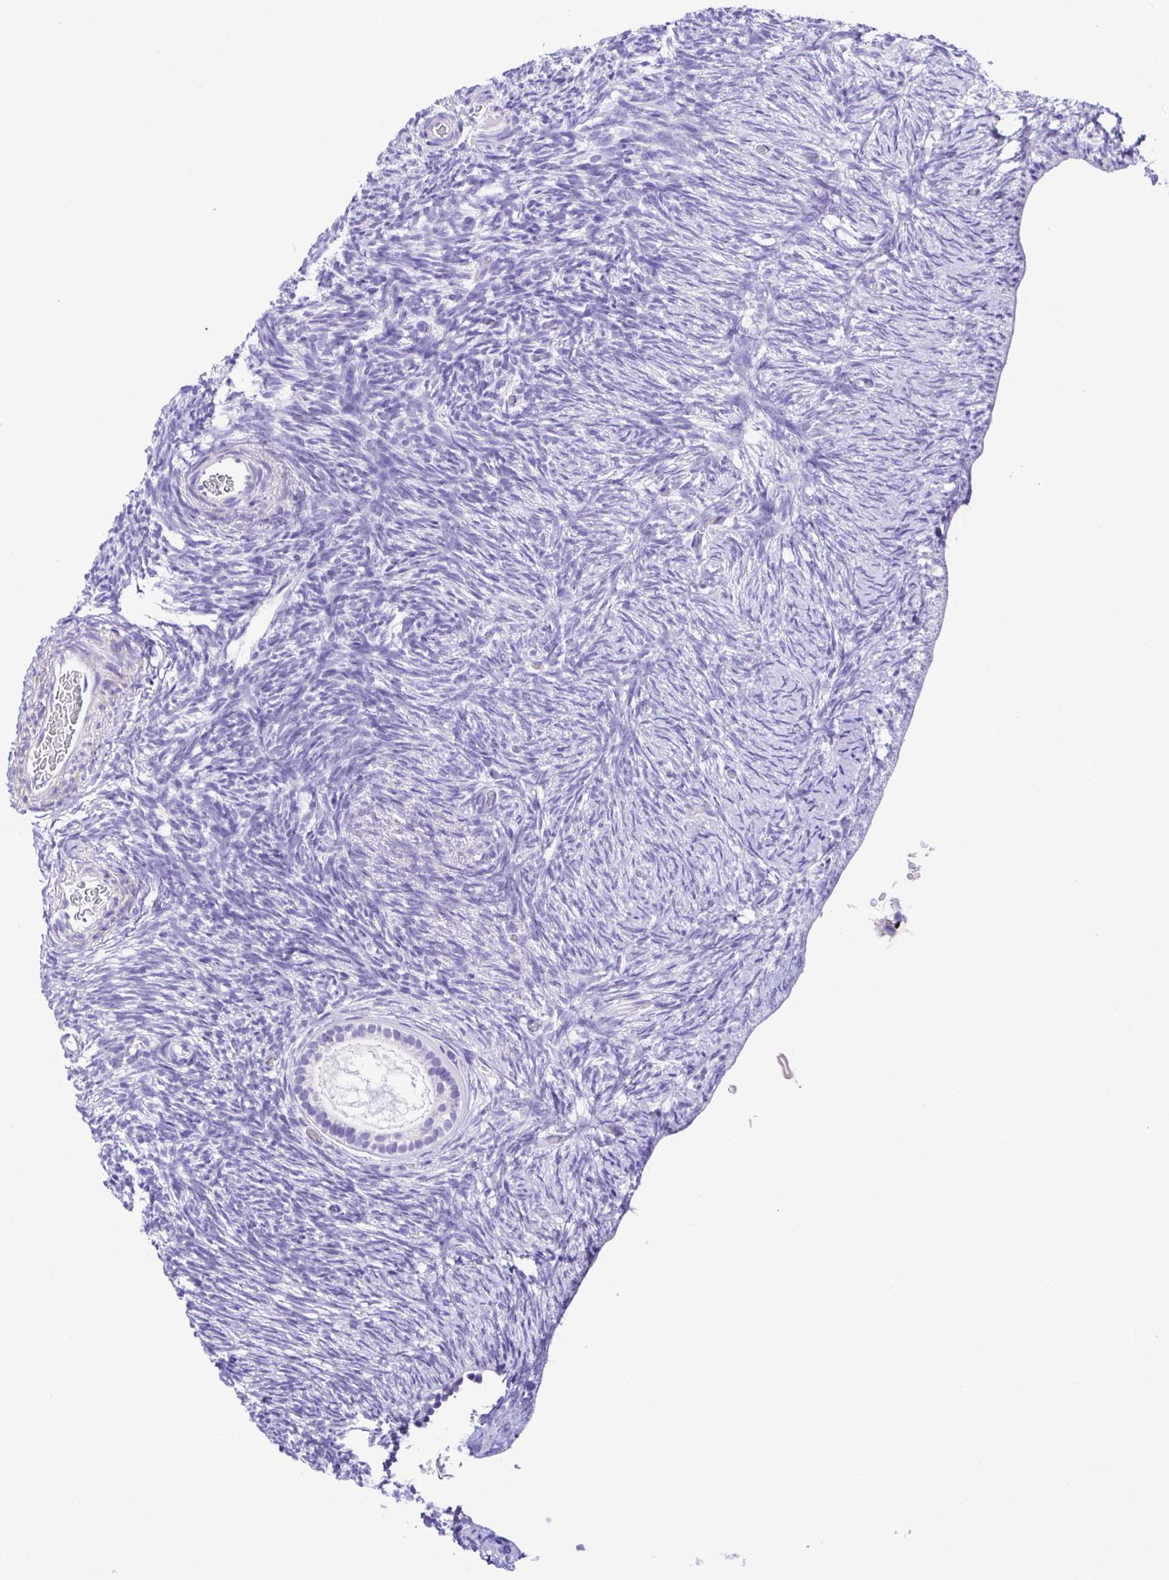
{"staining": {"intensity": "negative", "quantity": "none", "location": "none"}, "tissue": "ovary", "cell_type": "Follicle cells", "image_type": "normal", "snomed": [{"axis": "morphology", "description": "Normal tissue, NOS"}, {"axis": "topography", "description": "Ovary"}], "caption": "Immunohistochemical staining of unremarkable human ovary displays no significant positivity in follicle cells.", "gene": "BACE2", "patient": {"sex": "female", "age": 39}}